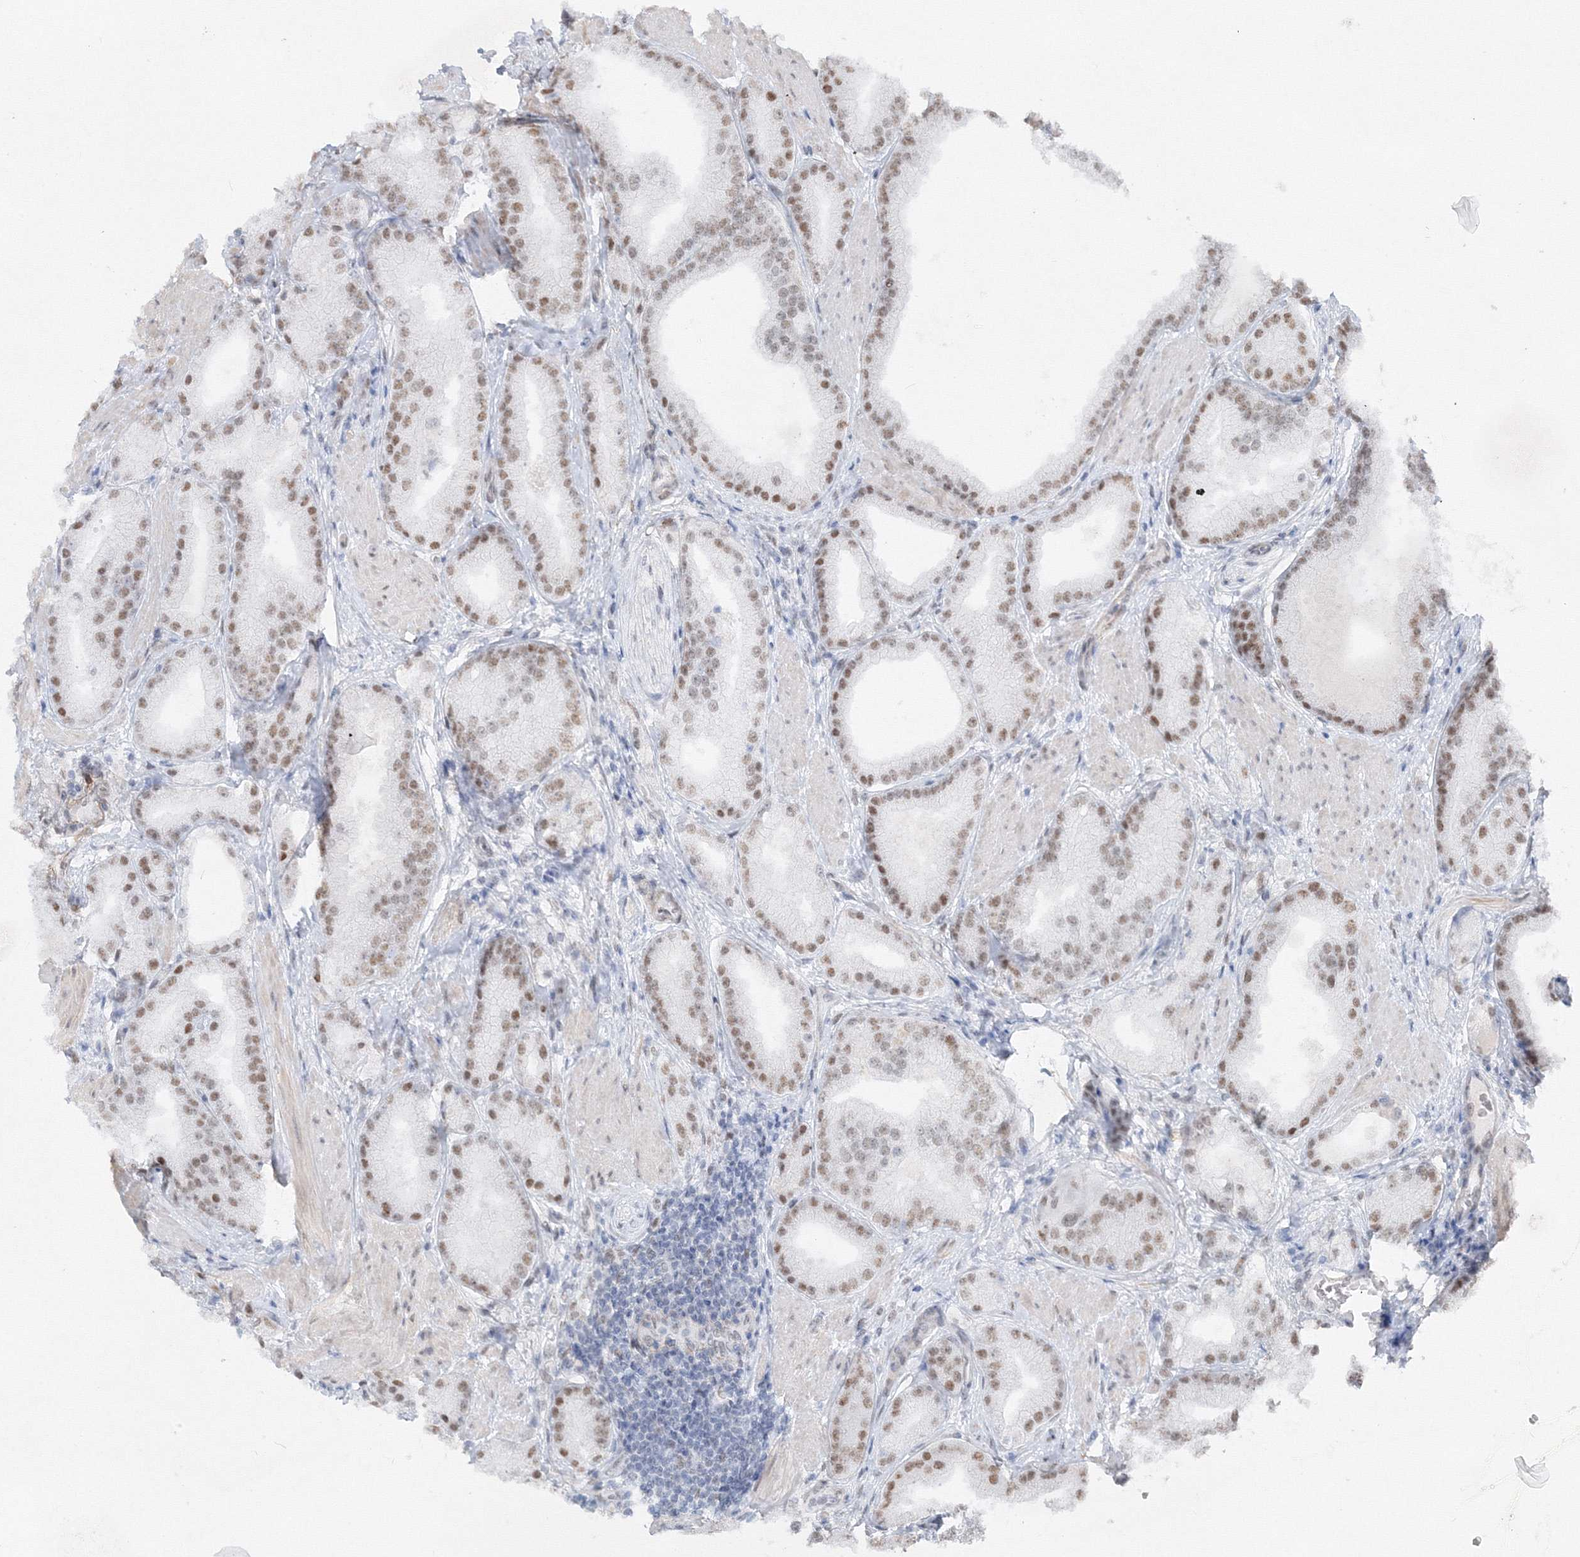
{"staining": {"intensity": "moderate", "quantity": "25%-75%", "location": "nuclear"}, "tissue": "prostate cancer", "cell_type": "Tumor cells", "image_type": "cancer", "snomed": [{"axis": "morphology", "description": "Adenocarcinoma, Low grade"}, {"axis": "topography", "description": "Prostate"}], "caption": "This histopathology image displays immunohistochemistry (IHC) staining of human prostate cancer, with medium moderate nuclear expression in about 25%-75% of tumor cells.", "gene": "ZNF638", "patient": {"sex": "male", "age": 67}}